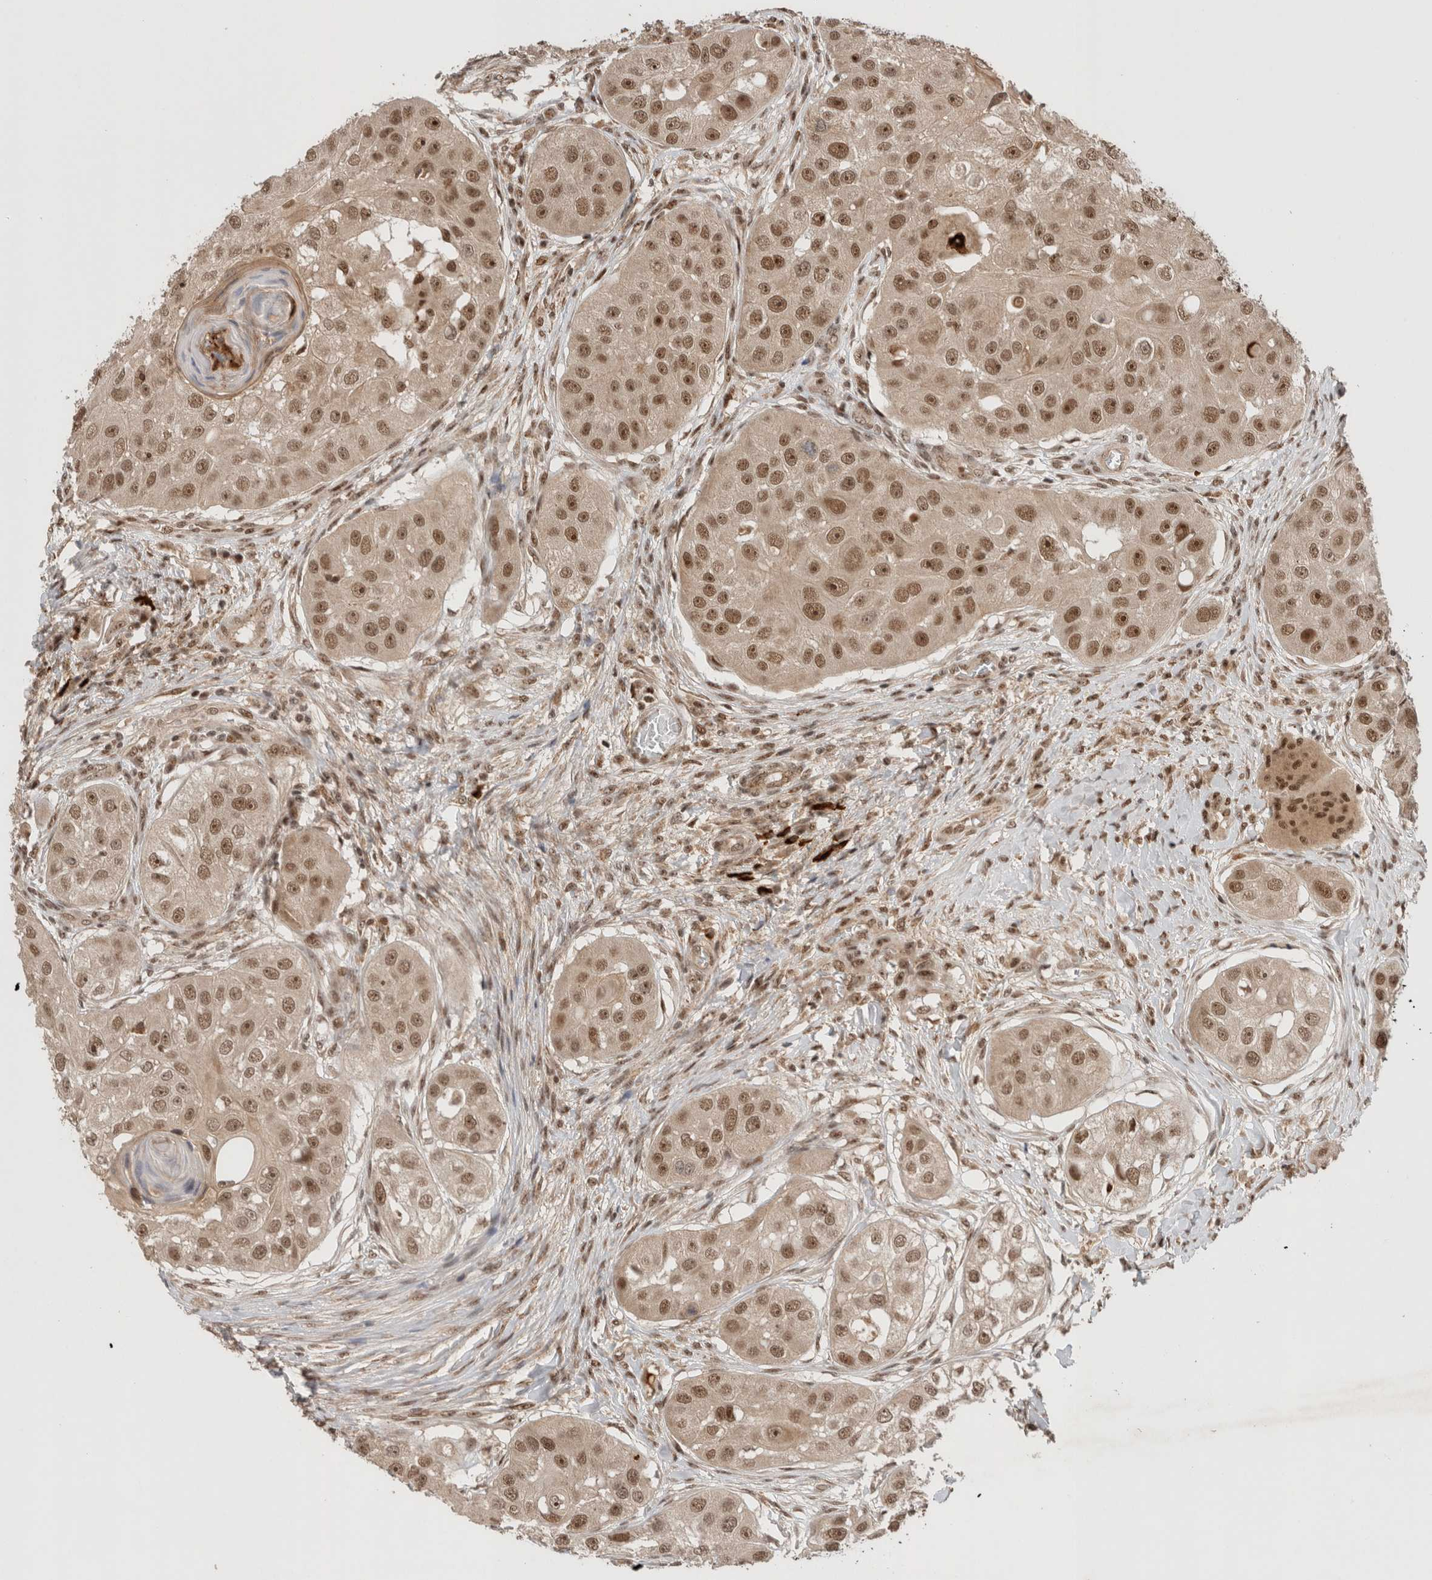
{"staining": {"intensity": "moderate", "quantity": ">75%", "location": "nuclear"}, "tissue": "head and neck cancer", "cell_type": "Tumor cells", "image_type": "cancer", "snomed": [{"axis": "morphology", "description": "Normal tissue, NOS"}, {"axis": "morphology", "description": "Squamous cell carcinoma, NOS"}, {"axis": "topography", "description": "Skeletal muscle"}, {"axis": "topography", "description": "Head-Neck"}], "caption": "Immunohistochemical staining of human head and neck cancer (squamous cell carcinoma) displays medium levels of moderate nuclear positivity in approximately >75% of tumor cells.", "gene": "MPHOSPH6", "patient": {"sex": "male", "age": 51}}